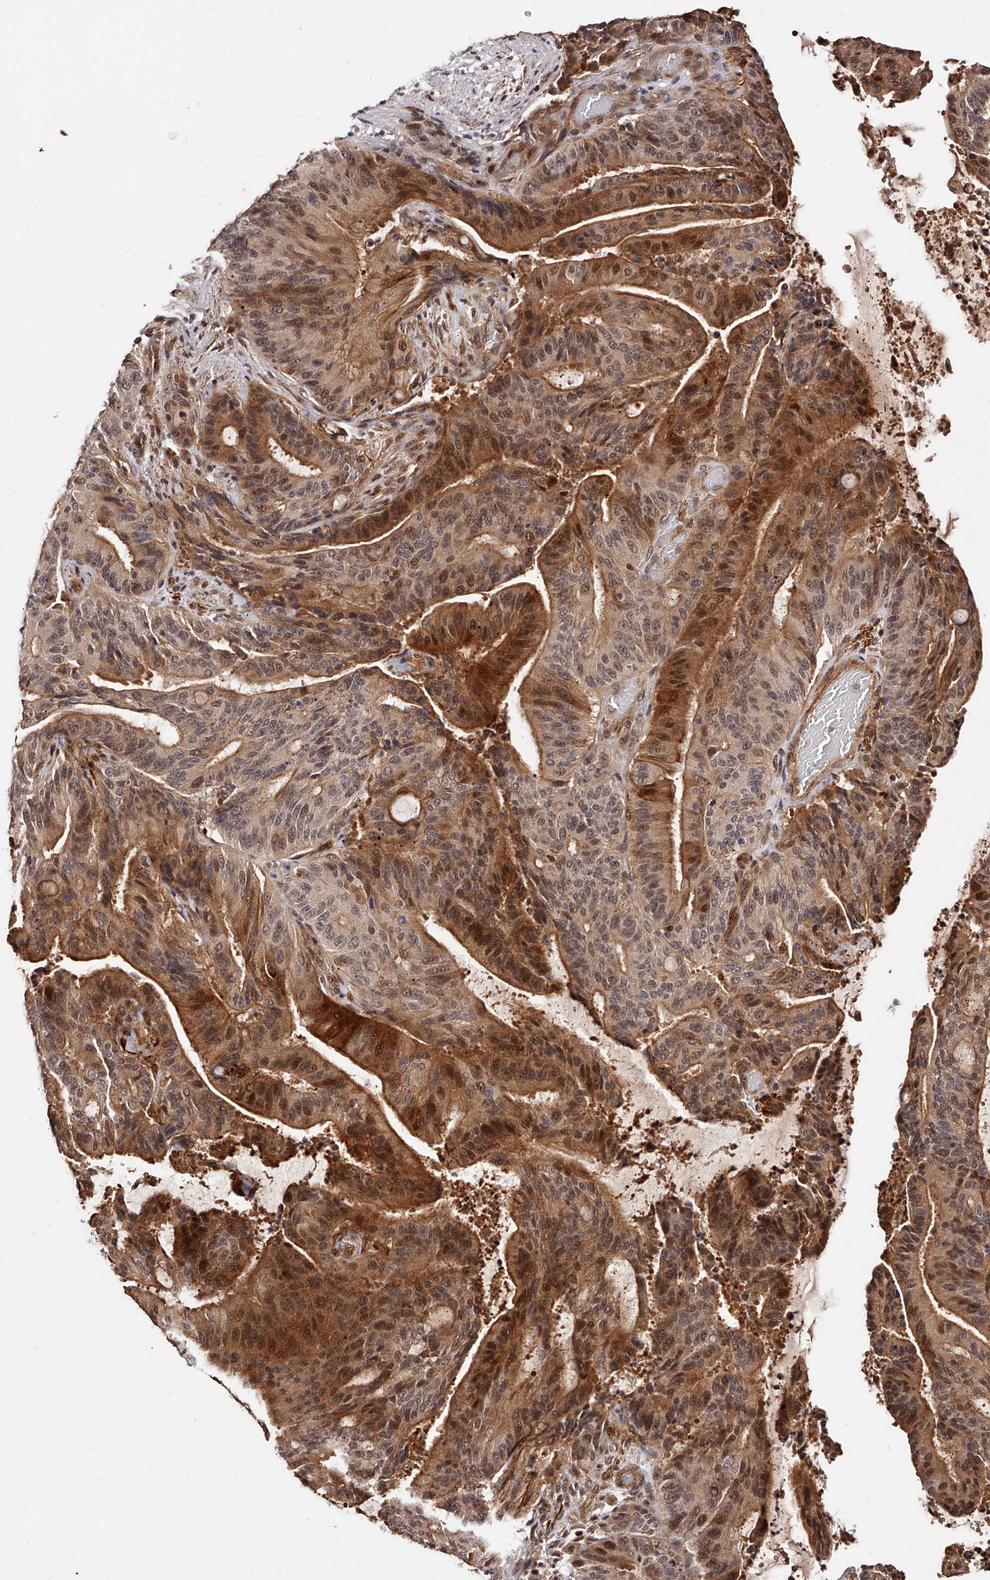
{"staining": {"intensity": "strong", "quantity": ">75%", "location": "cytoplasmic/membranous,nuclear"}, "tissue": "liver cancer", "cell_type": "Tumor cells", "image_type": "cancer", "snomed": [{"axis": "morphology", "description": "Normal tissue, NOS"}, {"axis": "morphology", "description": "Cholangiocarcinoma"}, {"axis": "topography", "description": "Liver"}, {"axis": "topography", "description": "Peripheral nerve tissue"}], "caption": "A high amount of strong cytoplasmic/membranous and nuclear positivity is appreciated in approximately >75% of tumor cells in liver cholangiocarcinoma tissue.", "gene": "CUL7", "patient": {"sex": "female", "age": 73}}